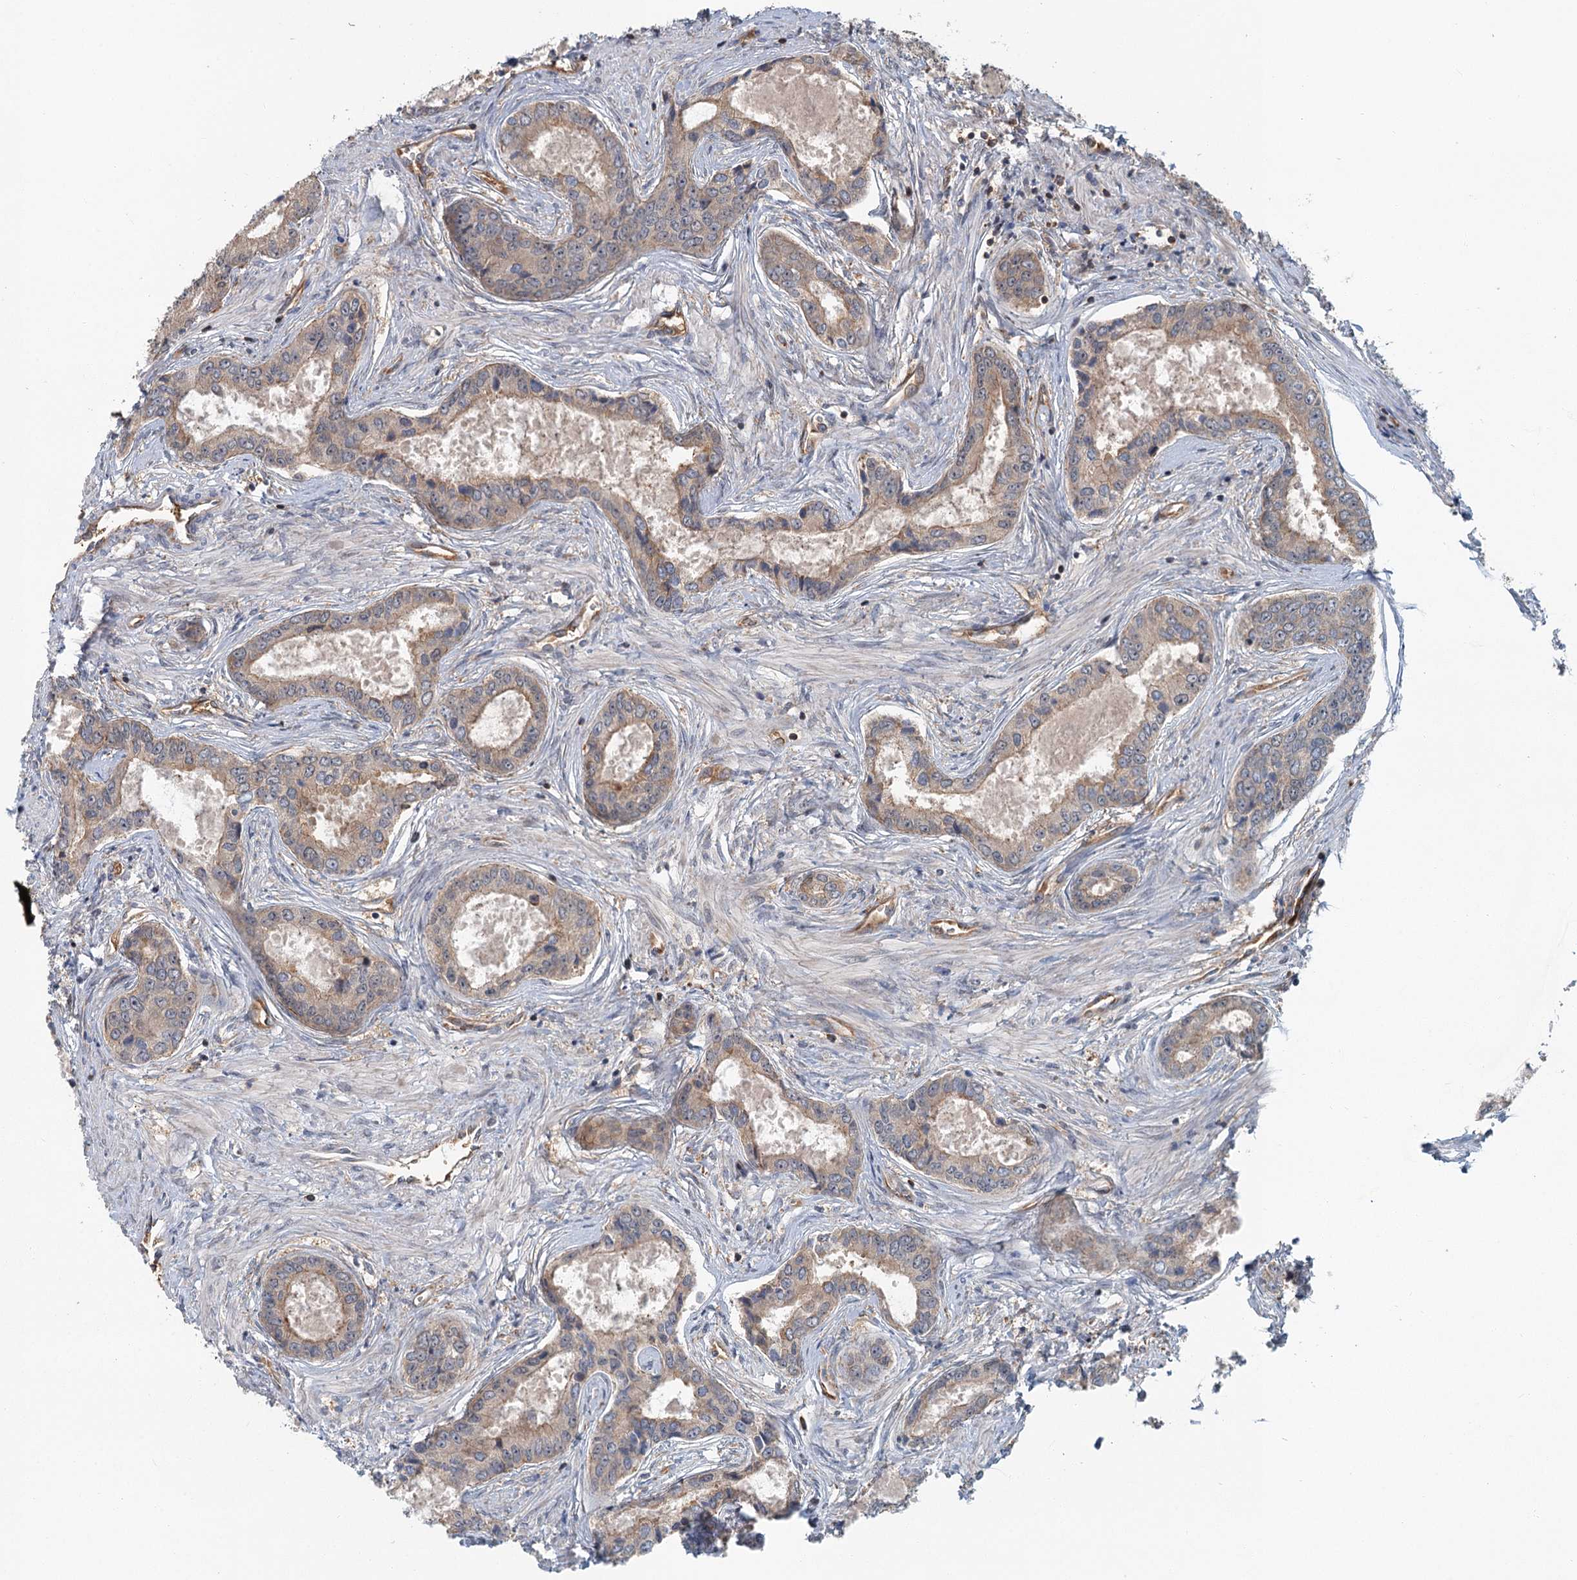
{"staining": {"intensity": "weak", "quantity": ">75%", "location": "cytoplasmic/membranous"}, "tissue": "prostate cancer", "cell_type": "Tumor cells", "image_type": "cancer", "snomed": [{"axis": "morphology", "description": "Adenocarcinoma, Low grade"}, {"axis": "topography", "description": "Prostate"}], "caption": "An immunohistochemistry (IHC) micrograph of neoplastic tissue is shown. Protein staining in brown shows weak cytoplasmic/membranous positivity in prostate cancer within tumor cells.", "gene": "ZNF527", "patient": {"sex": "male", "age": 68}}